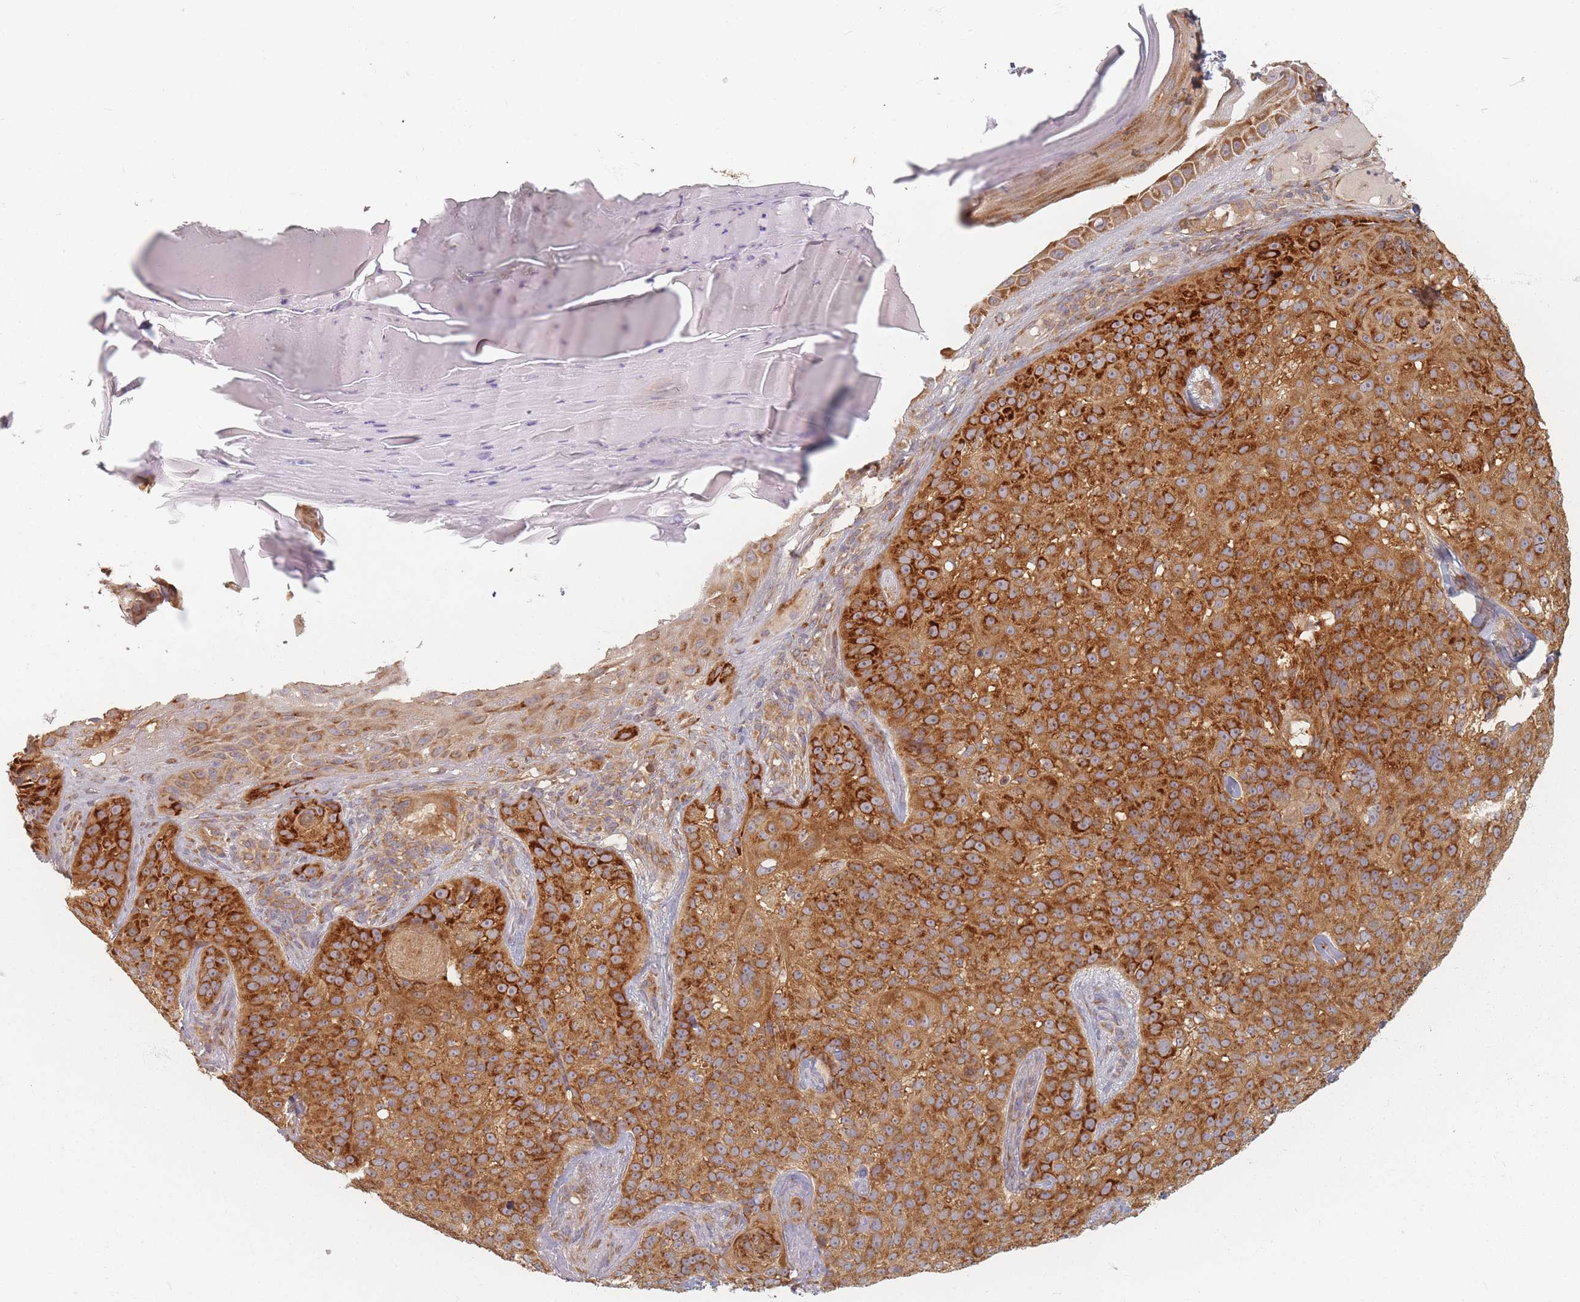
{"staining": {"intensity": "strong", "quantity": ">75%", "location": "cytoplasmic/membranous"}, "tissue": "skin cancer", "cell_type": "Tumor cells", "image_type": "cancer", "snomed": [{"axis": "morphology", "description": "Basal cell carcinoma"}, {"axis": "topography", "description": "Skin"}], "caption": "A brown stain highlights strong cytoplasmic/membranous positivity of a protein in human basal cell carcinoma (skin) tumor cells. The protein of interest is stained brown, and the nuclei are stained in blue (DAB IHC with brightfield microscopy, high magnification).", "gene": "SLC35F3", "patient": {"sex": "female", "age": 92}}